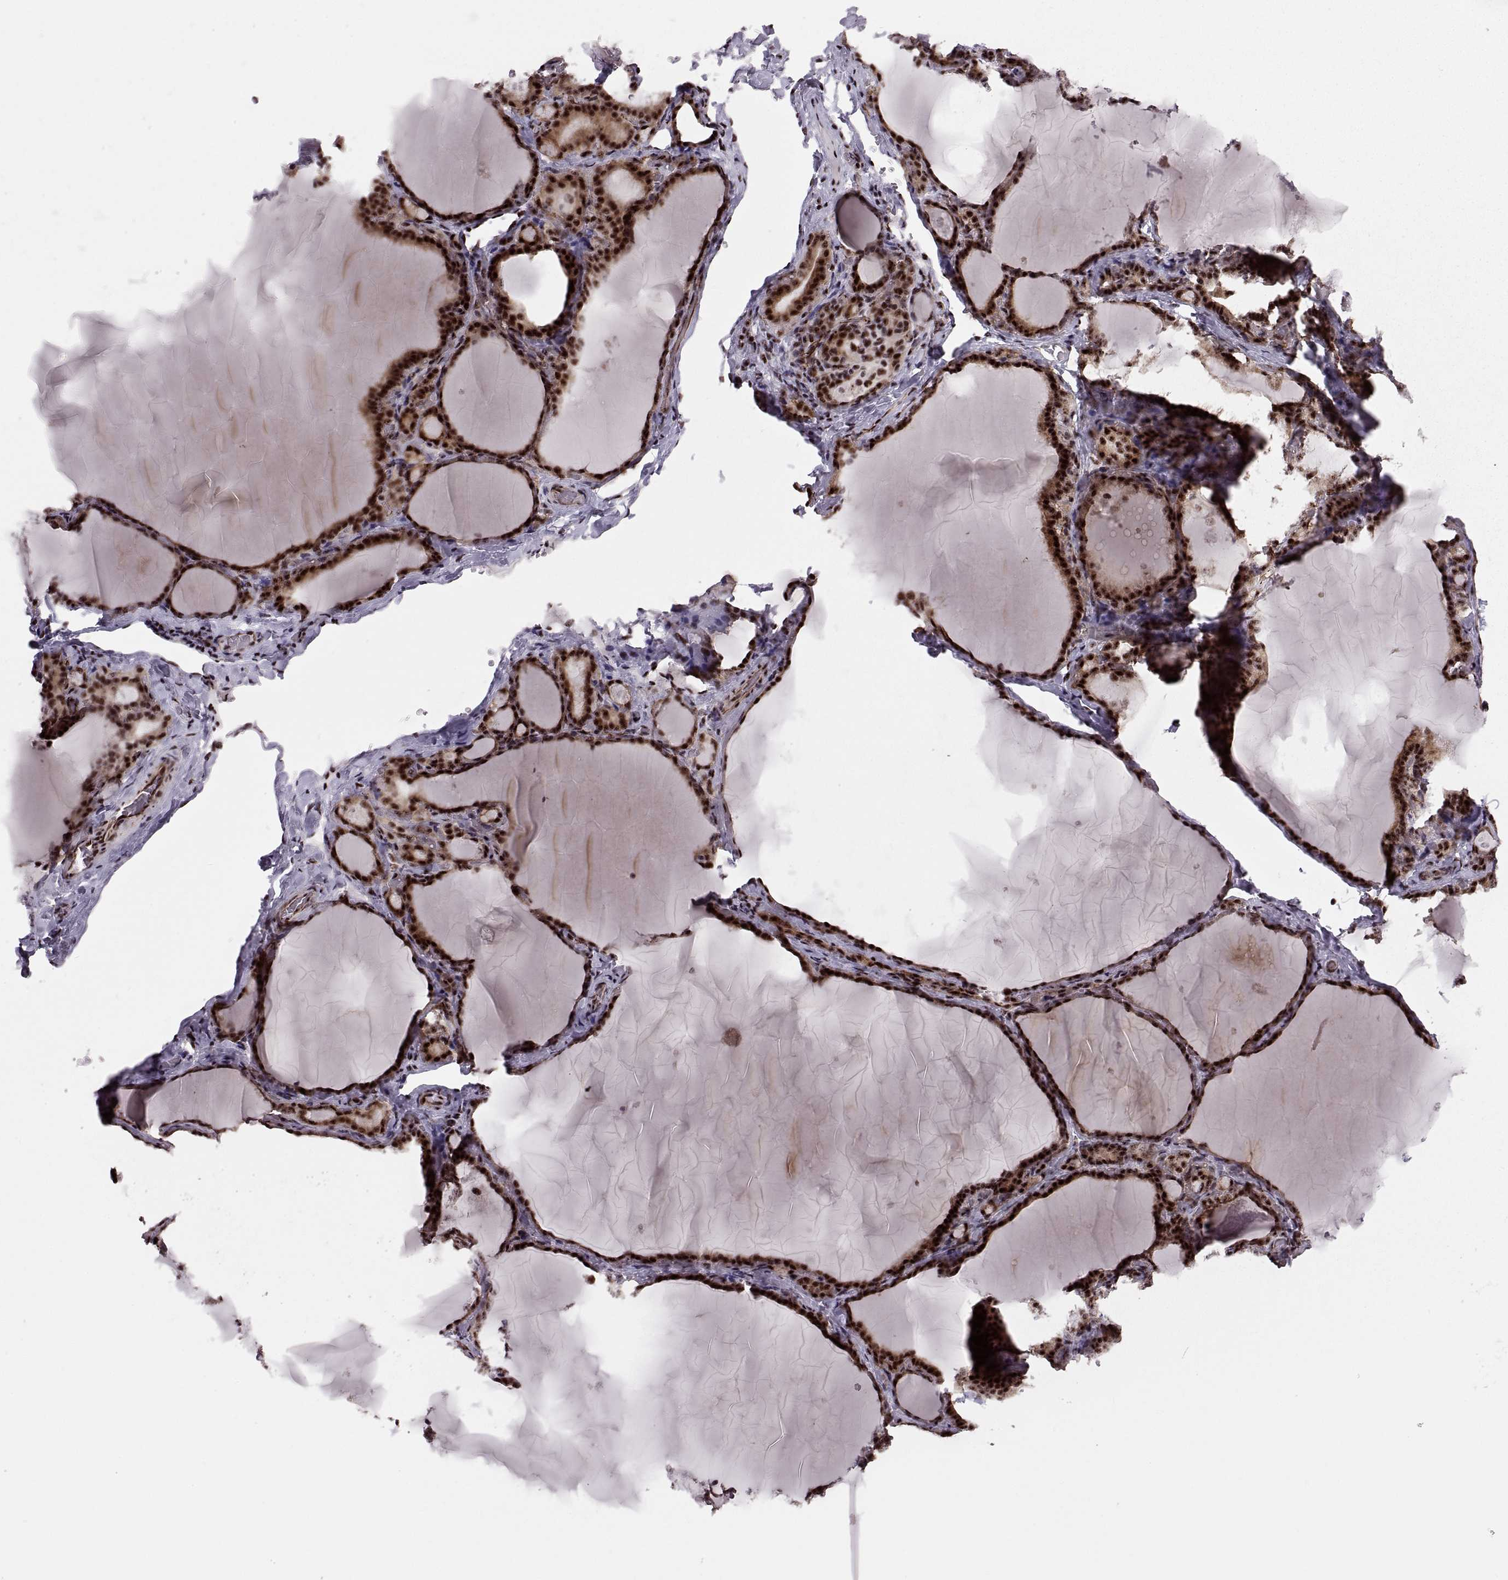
{"staining": {"intensity": "strong", "quantity": ">75%", "location": "nuclear"}, "tissue": "thyroid gland", "cell_type": "Glandular cells", "image_type": "normal", "snomed": [{"axis": "morphology", "description": "Normal tissue, NOS"}, {"axis": "morphology", "description": "Hyperplasia, NOS"}, {"axis": "topography", "description": "Thyroid gland"}], "caption": "An image showing strong nuclear staining in about >75% of glandular cells in benign thyroid gland, as visualized by brown immunohistochemical staining.", "gene": "ZCCHC17", "patient": {"sex": "female", "age": 27}}